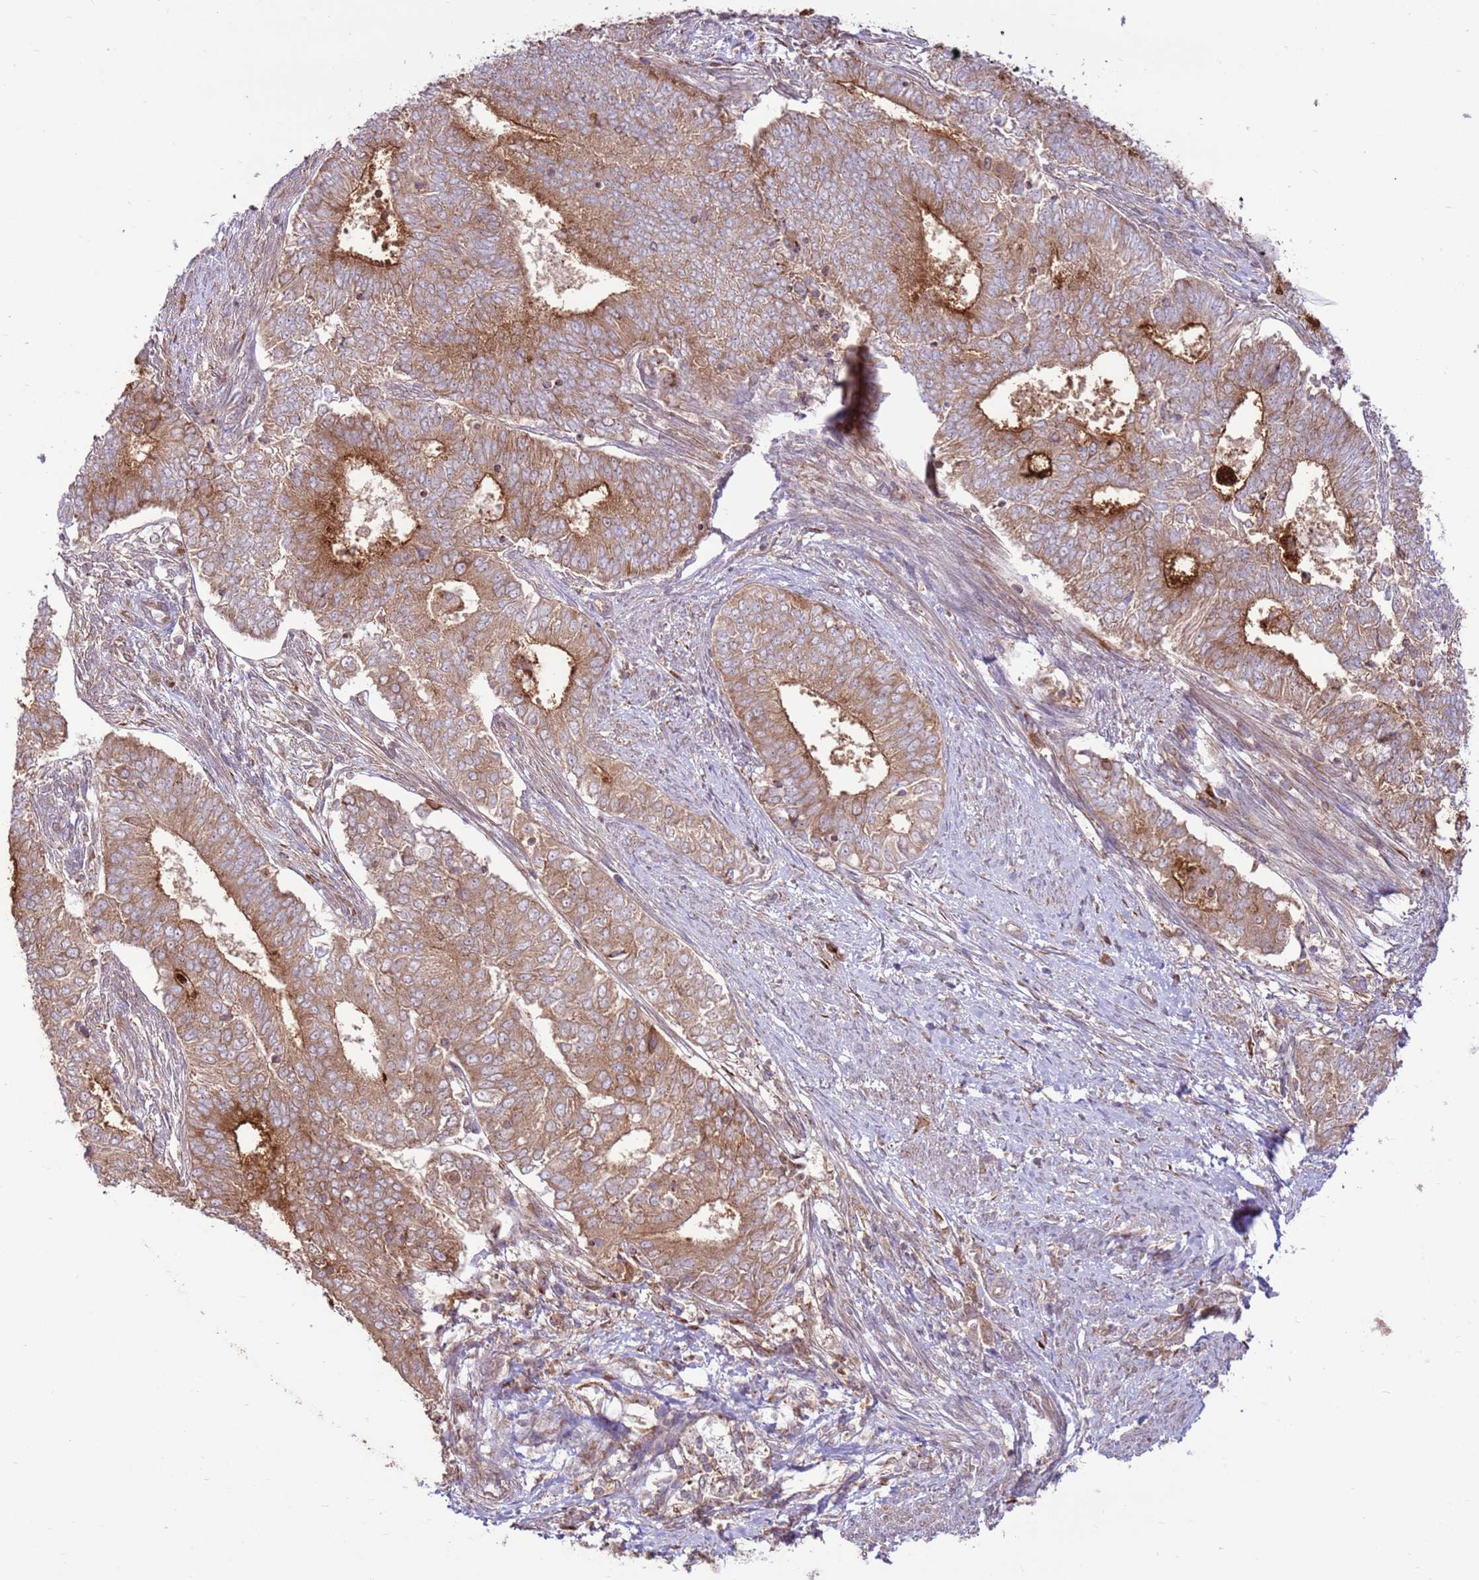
{"staining": {"intensity": "moderate", "quantity": ">75%", "location": "cytoplasmic/membranous"}, "tissue": "endometrial cancer", "cell_type": "Tumor cells", "image_type": "cancer", "snomed": [{"axis": "morphology", "description": "Adenocarcinoma, NOS"}, {"axis": "topography", "description": "Endometrium"}], "caption": "A brown stain shows moderate cytoplasmic/membranous expression of a protein in human endometrial cancer tumor cells.", "gene": "DDX19B", "patient": {"sex": "female", "age": 62}}